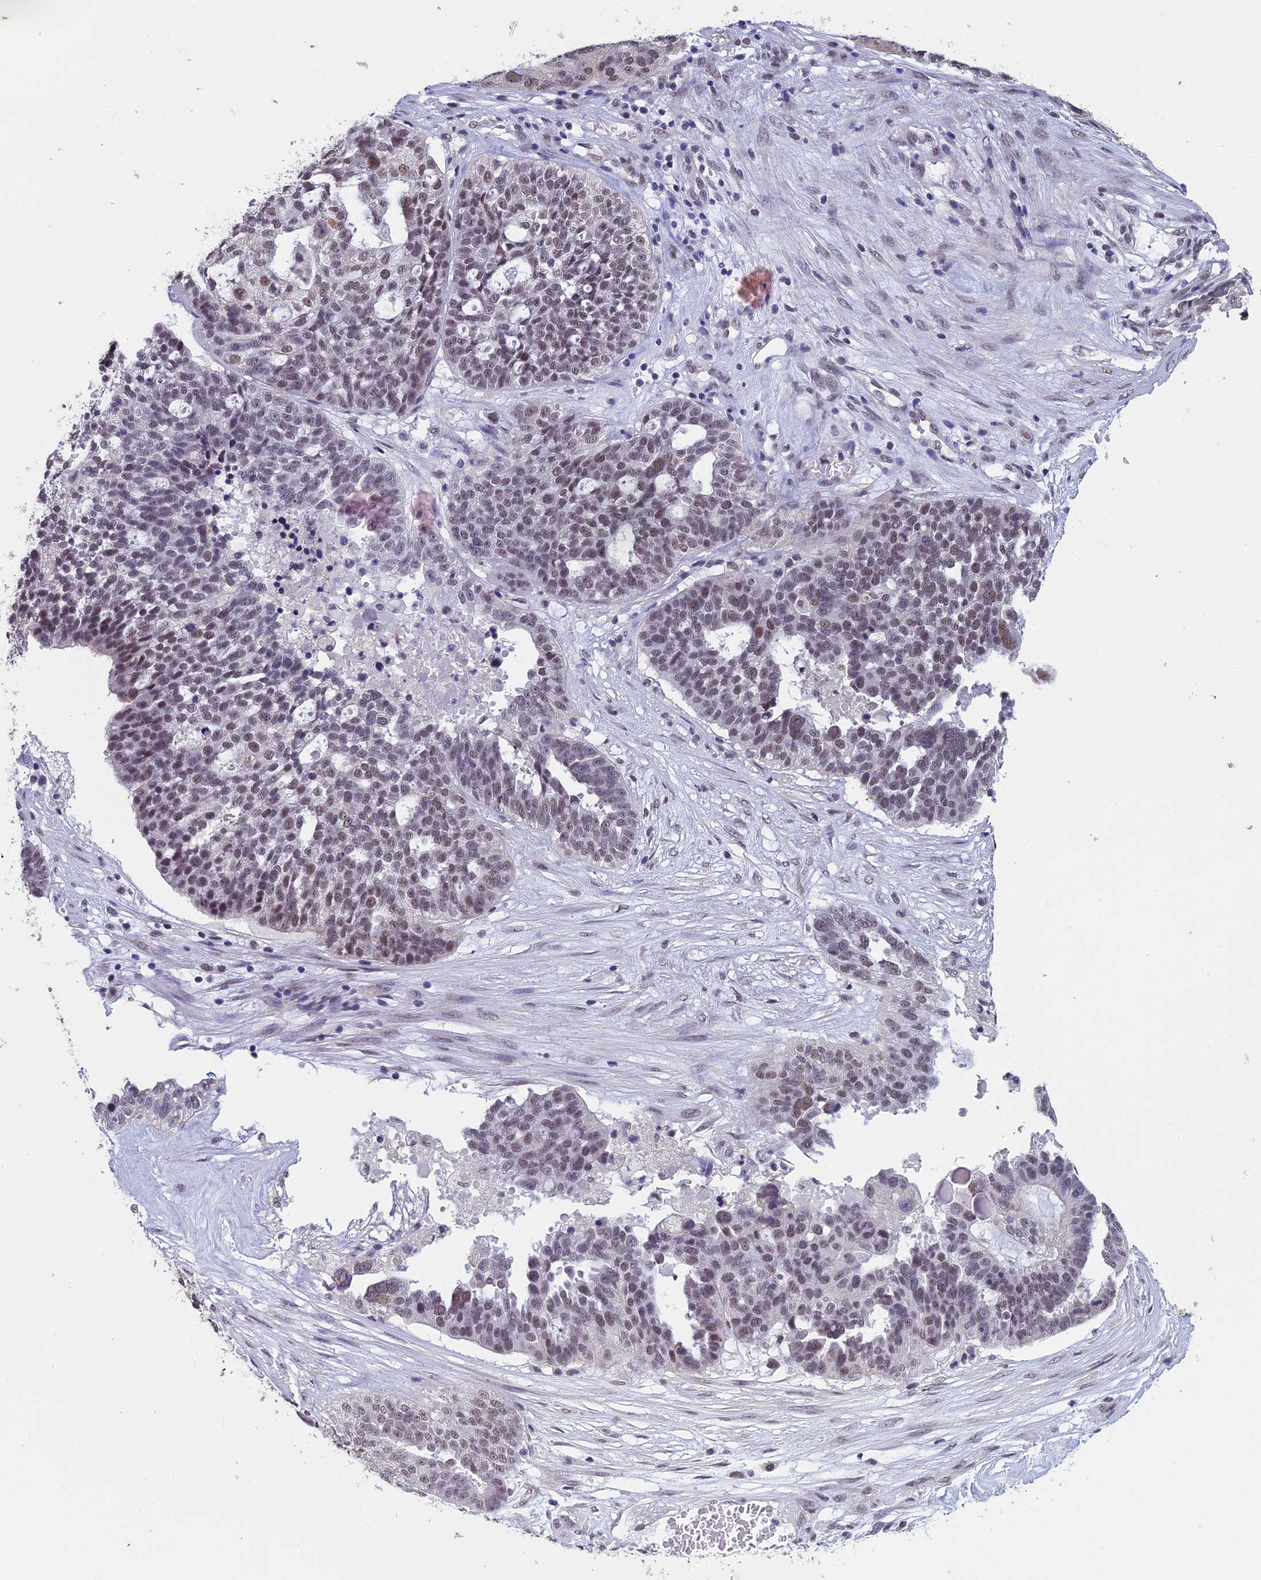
{"staining": {"intensity": "weak", "quantity": "25%-75%", "location": "nuclear"}, "tissue": "ovarian cancer", "cell_type": "Tumor cells", "image_type": "cancer", "snomed": [{"axis": "morphology", "description": "Cystadenocarcinoma, serous, NOS"}, {"axis": "topography", "description": "Ovary"}], "caption": "High-power microscopy captured an immunohistochemistry micrograph of serous cystadenocarcinoma (ovarian), revealing weak nuclear expression in approximately 25%-75% of tumor cells.", "gene": "RNF40", "patient": {"sex": "female", "age": 59}}